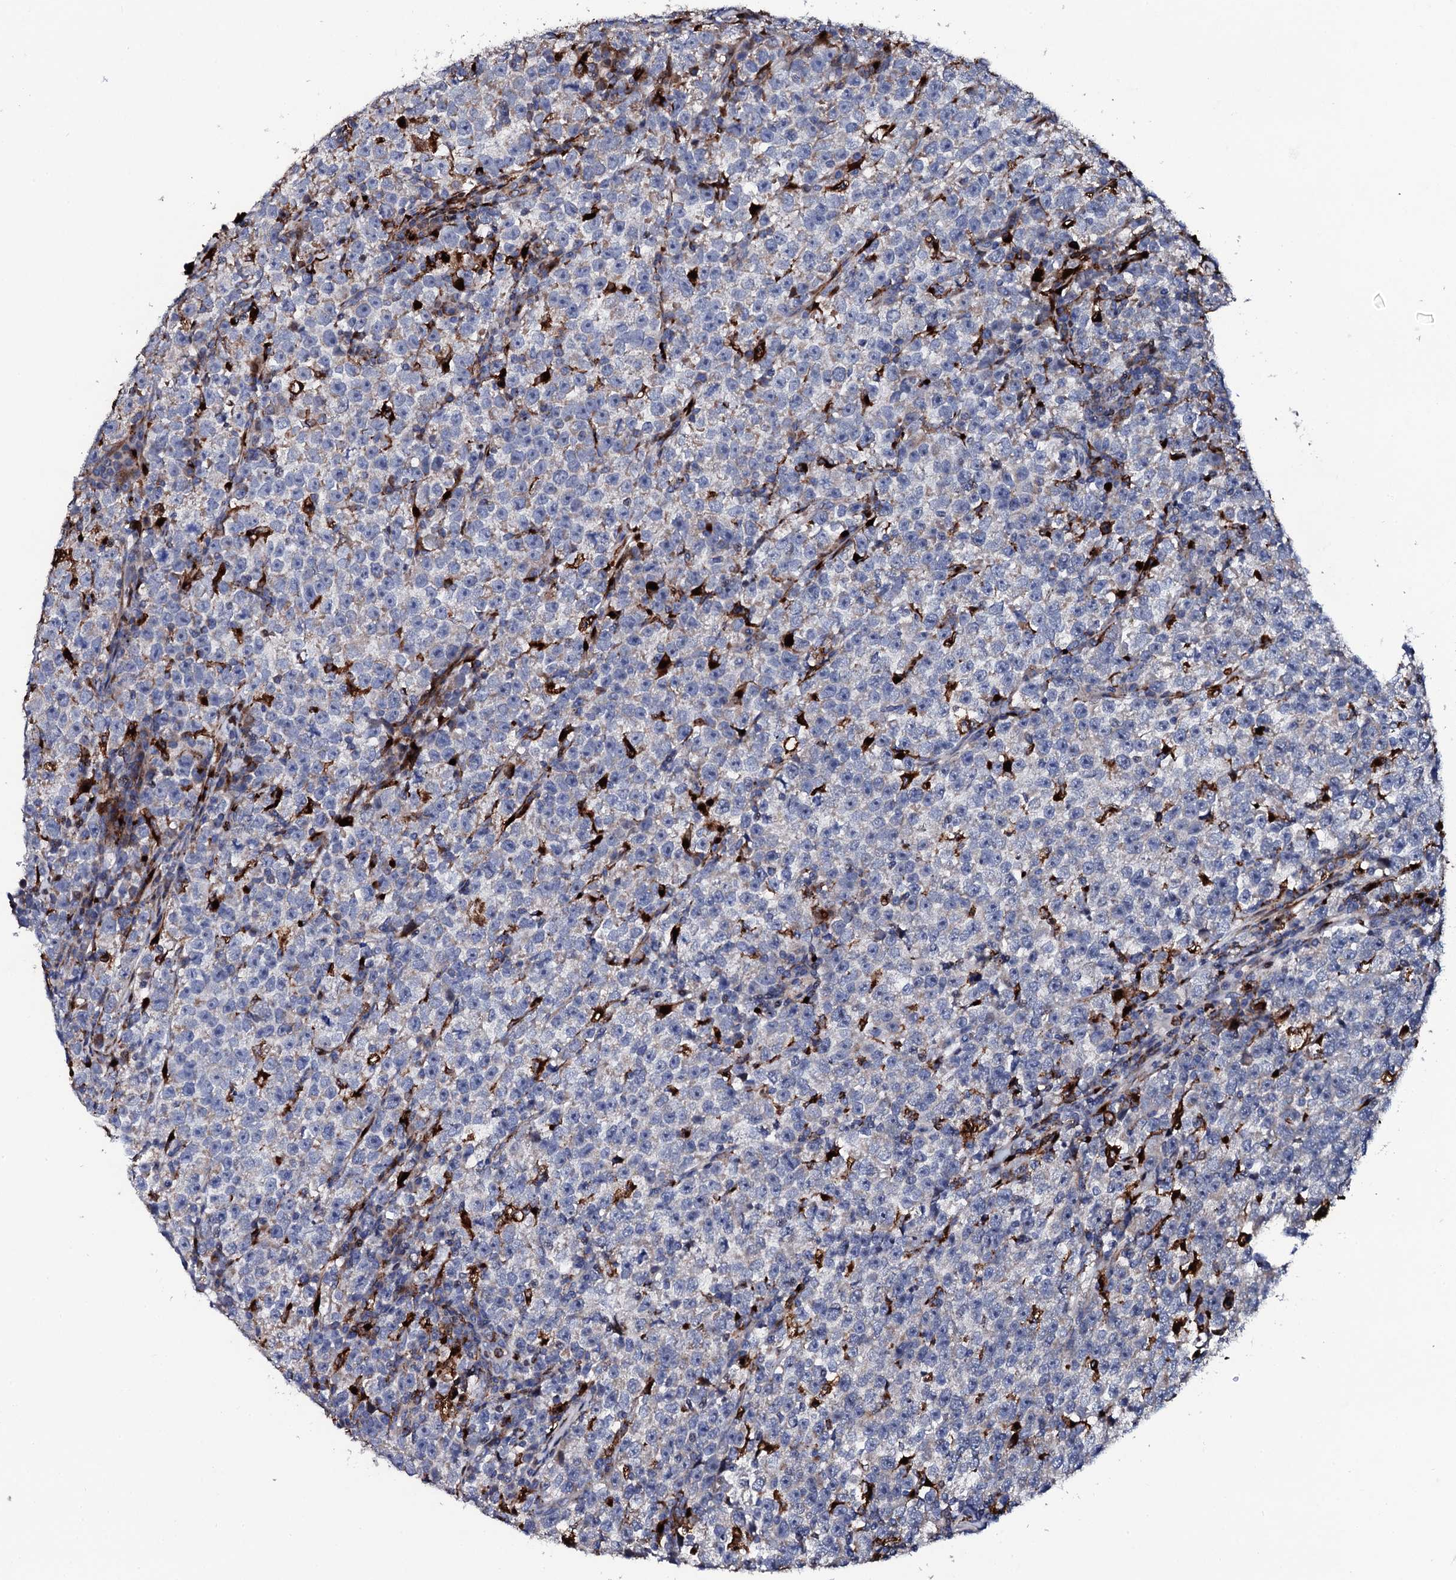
{"staining": {"intensity": "negative", "quantity": "none", "location": "none"}, "tissue": "testis cancer", "cell_type": "Tumor cells", "image_type": "cancer", "snomed": [{"axis": "morphology", "description": "Normal tissue, NOS"}, {"axis": "morphology", "description": "Seminoma, NOS"}, {"axis": "topography", "description": "Testis"}], "caption": "Immunohistochemistry (IHC) of testis cancer displays no expression in tumor cells.", "gene": "TCIRG1", "patient": {"sex": "male", "age": 43}}